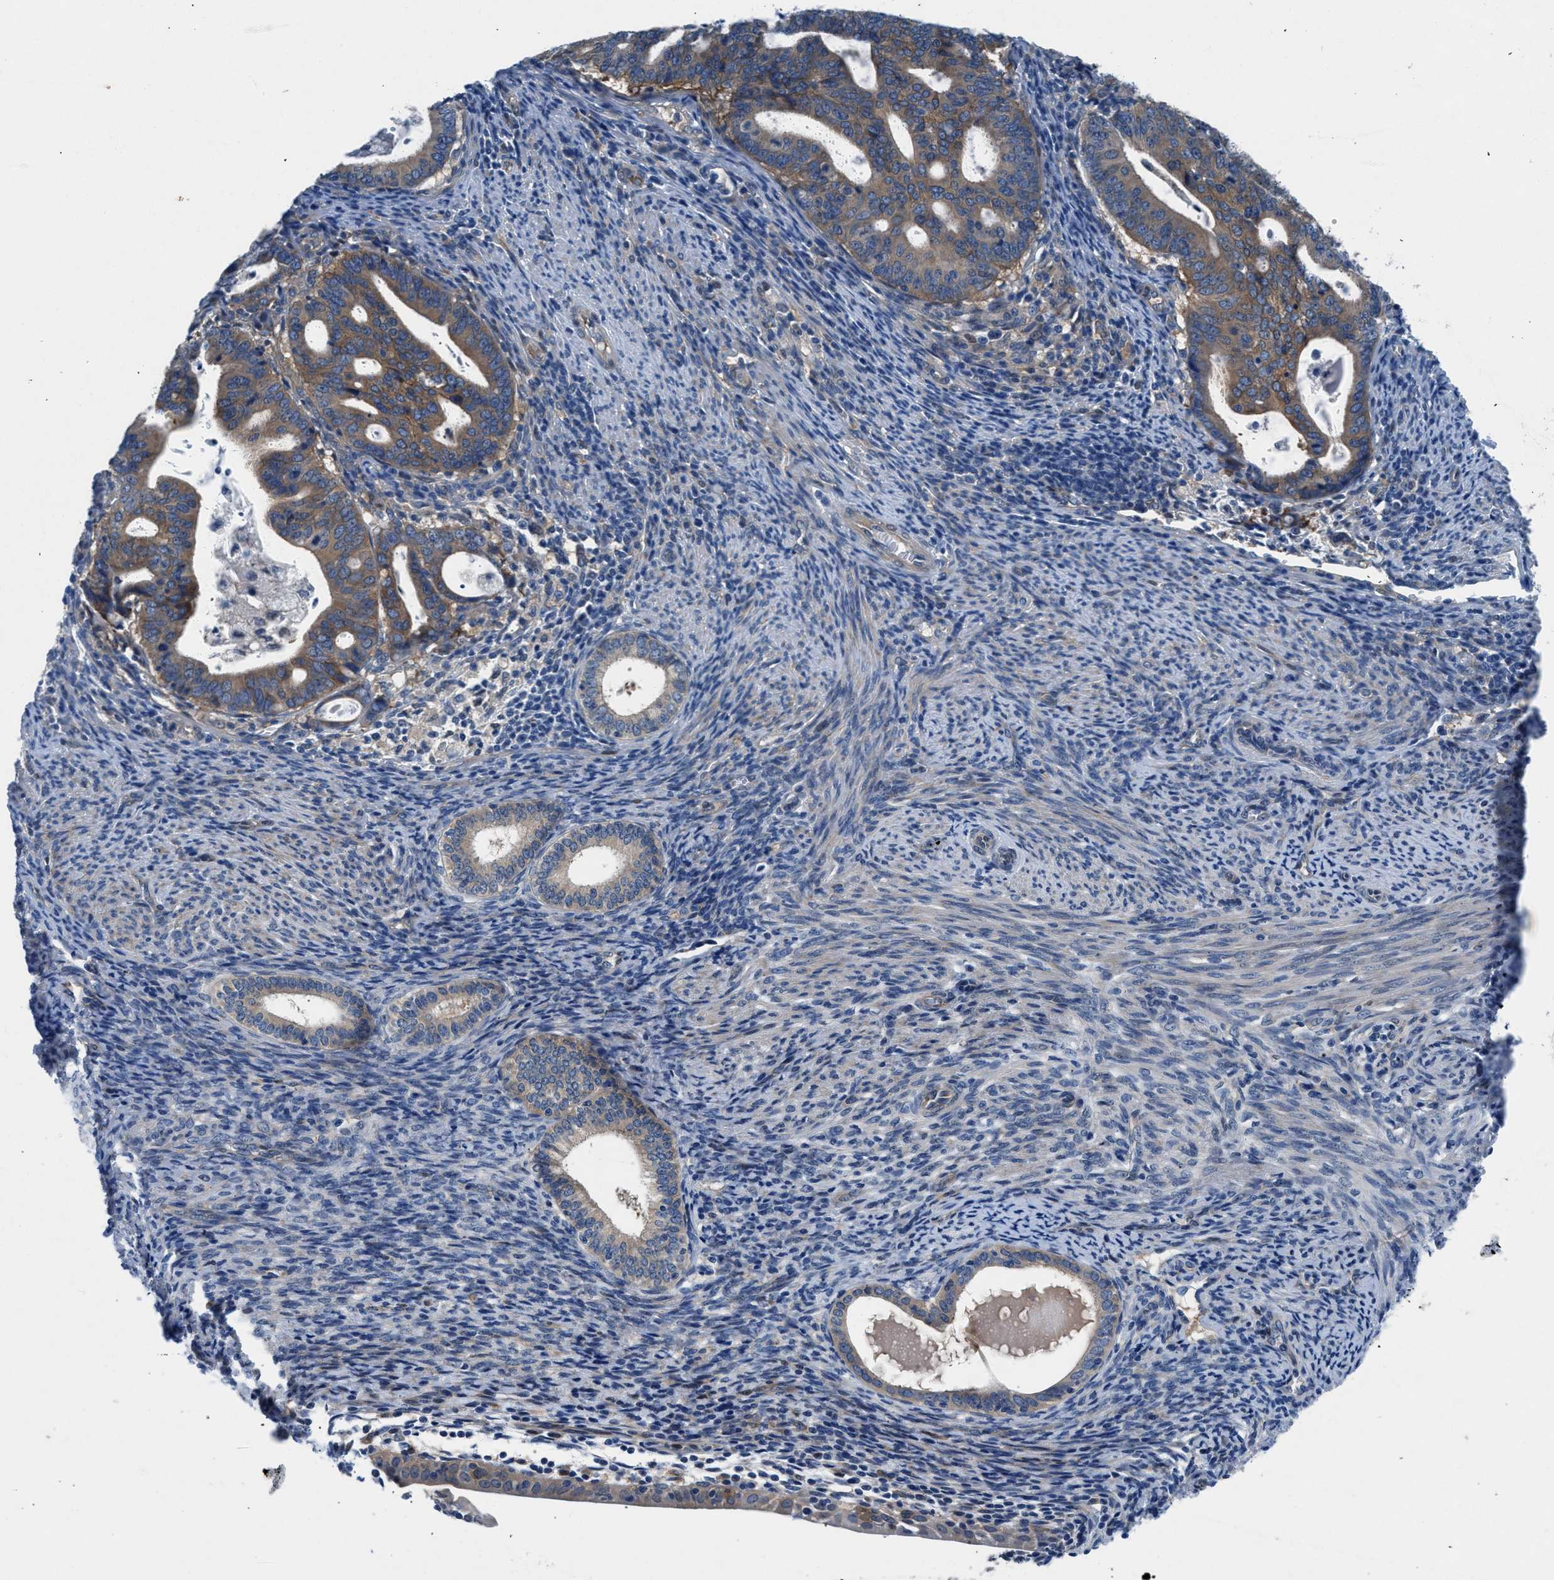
{"staining": {"intensity": "moderate", "quantity": ">75%", "location": "cytoplasmic/membranous"}, "tissue": "endometrial cancer", "cell_type": "Tumor cells", "image_type": "cancer", "snomed": [{"axis": "morphology", "description": "Adenocarcinoma, NOS"}, {"axis": "topography", "description": "Uterus"}], "caption": "This micrograph reveals adenocarcinoma (endometrial) stained with IHC to label a protein in brown. The cytoplasmic/membranous of tumor cells show moderate positivity for the protein. Nuclei are counter-stained blue.", "gene": "COPS2", "patient": {"sex": "female", "age": 83}}